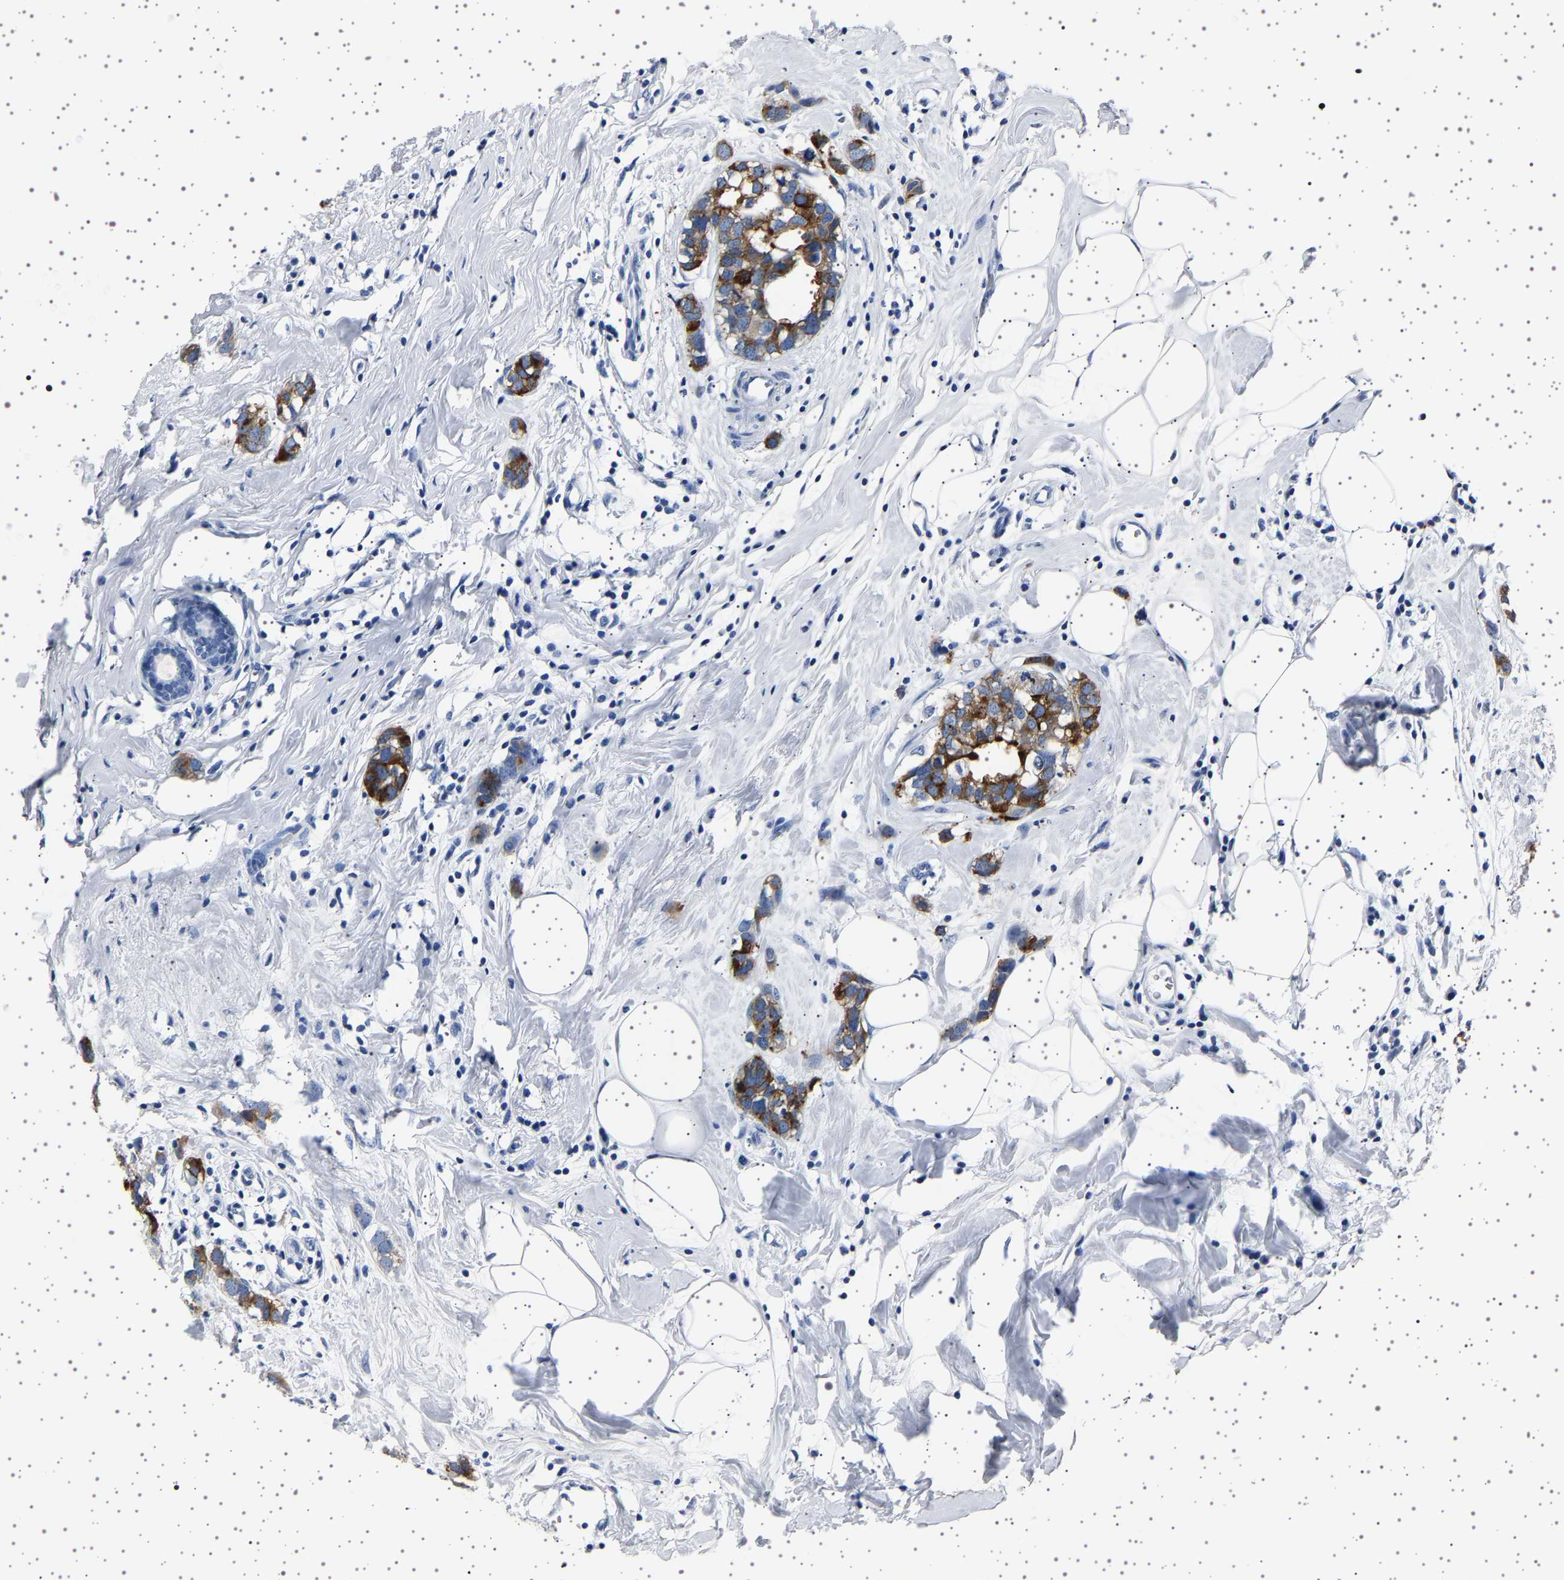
{"staining": {"intensity": "strong", "quantity": ">75%", "location": "cytoplasmic/membranous"}, "tissue": "breast cancer", "cell_type": "Tumor cells", "image_type": "cancer", "snomed": [{"axis": "morphology", "description": "Normal tissue, NOS"}, {"axis": "morphology", "description": "Duct carcinoma"}, {"axis": "topography", "description": "Breast"}], "caption": "A brown stain labels strong cytoplasmic/membranous positivity of a protein in human invasive ductal carcinoma (breast) tumor cells.", "gene": "TFF3", "patient": {"sex": "female", "age": 50}}